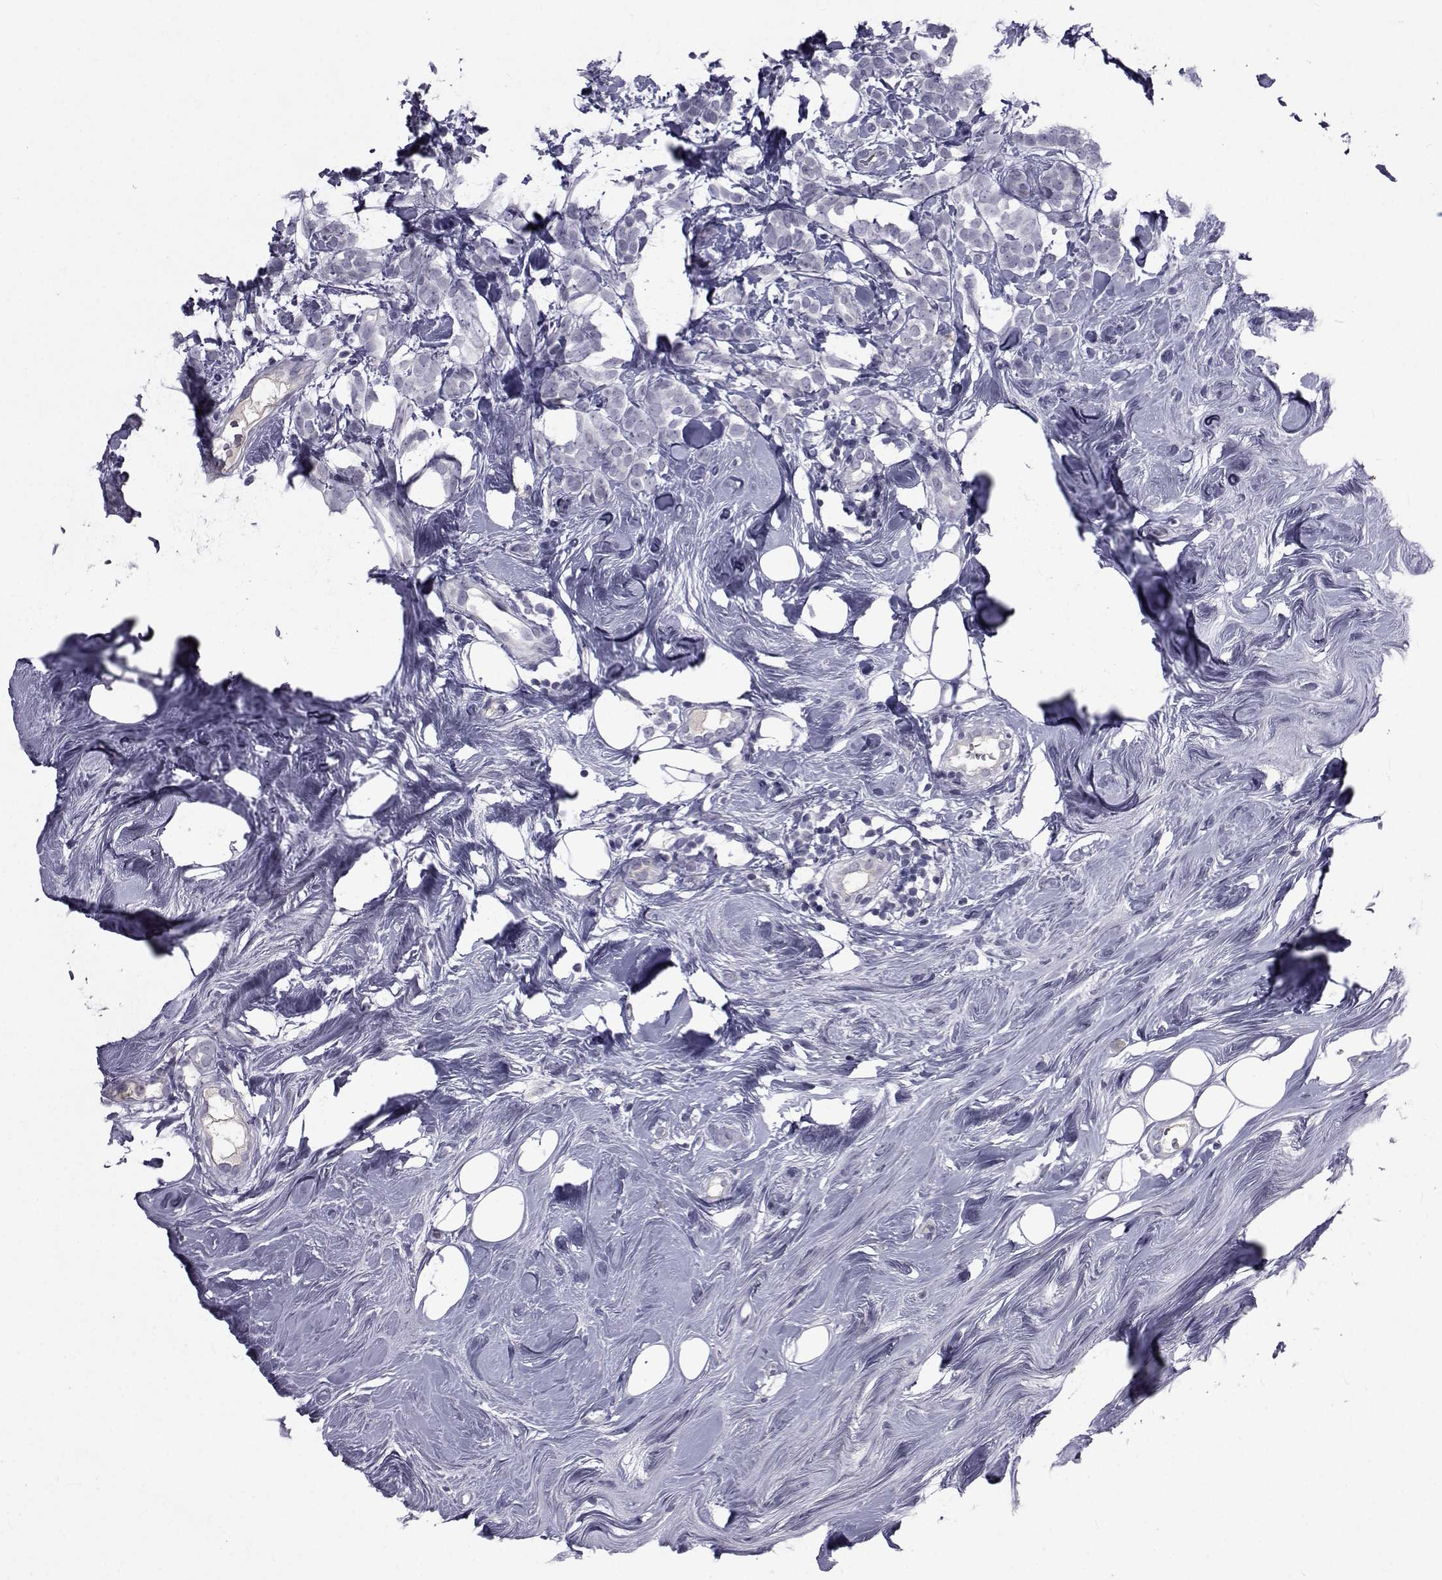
{"staining": {"intensity": "negative", "quantity": "none", "location": "none"}, "tissue": "breast cancer", "cell_type": "Tumor cells", "image_type": "cancer", "snomed": [{"axis": "morphology", "description": "Lobular carcinoma"}, {"axis": "topography", "description": "Breast"}], "caption": "Tumor cells show no significant protein staining in breast cancer.", "gene": "PAX2", "patient": {"sex": "female", "age": 49}}